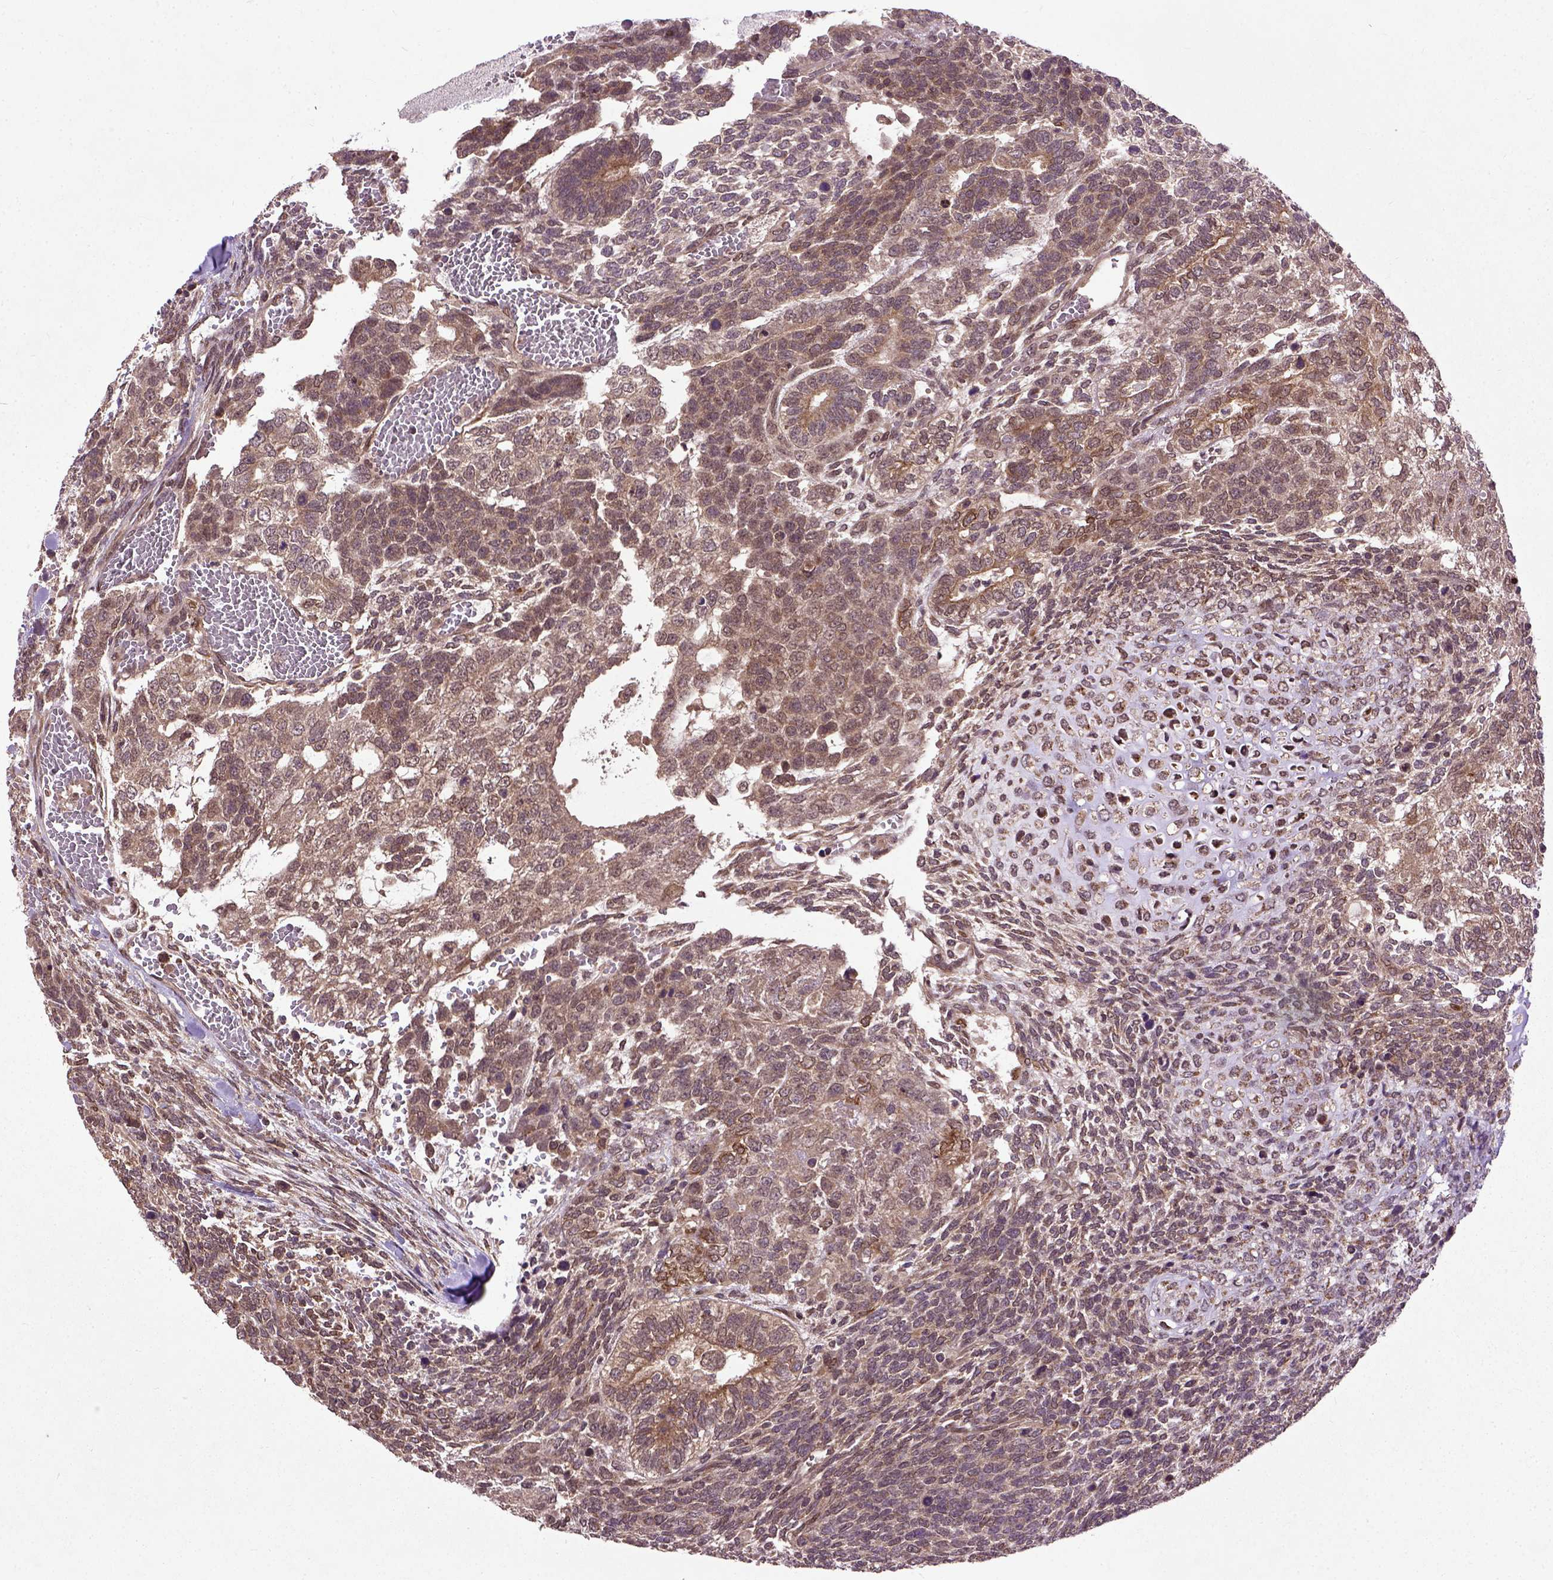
{"staining": {"intensity": "moderate", "quantity": ">75%", "location": "cytoplasmic/membranous,nuclear"}, "tissue": "testis cancer", "cell_type": "Tumor cells", "image_type": "cancer", "snomed": [{"axis": "morphology", "description": "Normal tissue, NOS"}, {"axis": "morphology", "description": "Carcinoma, Embryonal, NOS"}, {"axis": "topography", "description": "Testis"}, {"axis": "topography", "description": "Epididymis"}], "caption": "There is medium levels of moderate cytoplasmic/membranous and nuclear expression in tumor cells of testis cancer (embryonal carcinoma), as demonstrated by immunohistochemical staining (brown color).", "gene": "UBA3", "patient": {"sex": "male", "age": 23}}